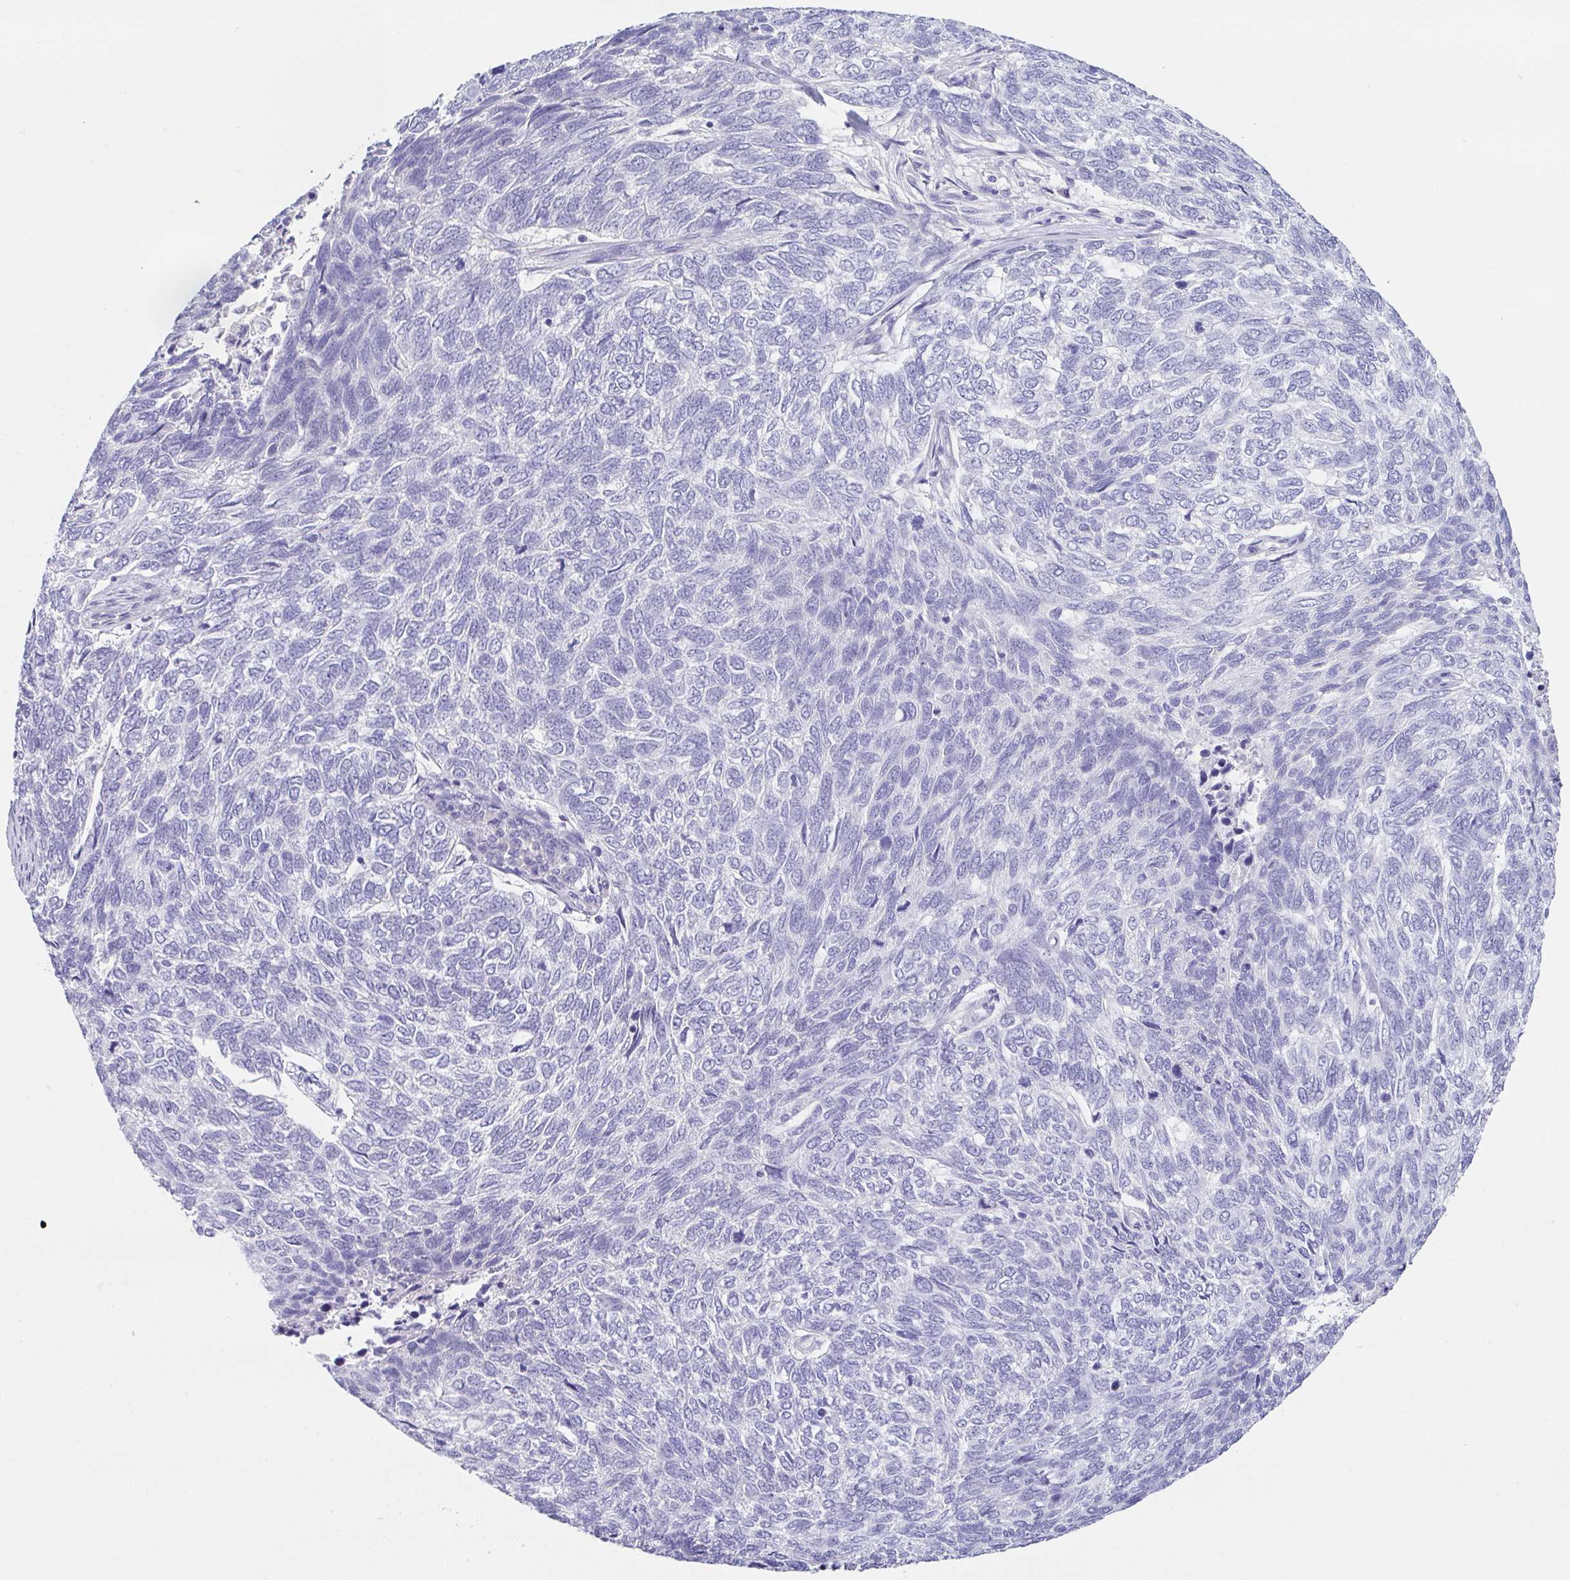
{"staining": {"intensity": "negative", "quantity": "none", "location": "none"}, "tissue": "skin cancer", "cell_type": "Tumor cells", "image_type": "cancer", "snomed": [{"axis": "morphology", "description": "Basal cell carcinoma"}, {"axis": "topography", "description": "Skin"}], "caption": "High magnification brightfield microscopy of basal cell carcinoma (skin) stained with DAB (3,3'-diaminobenzidine) (brown) and counterstained with hematoxylin (blue): tumor cells show no significant staining.", "gene": "HAPLN2", "patient": {"sex": "female", "age": 65}}